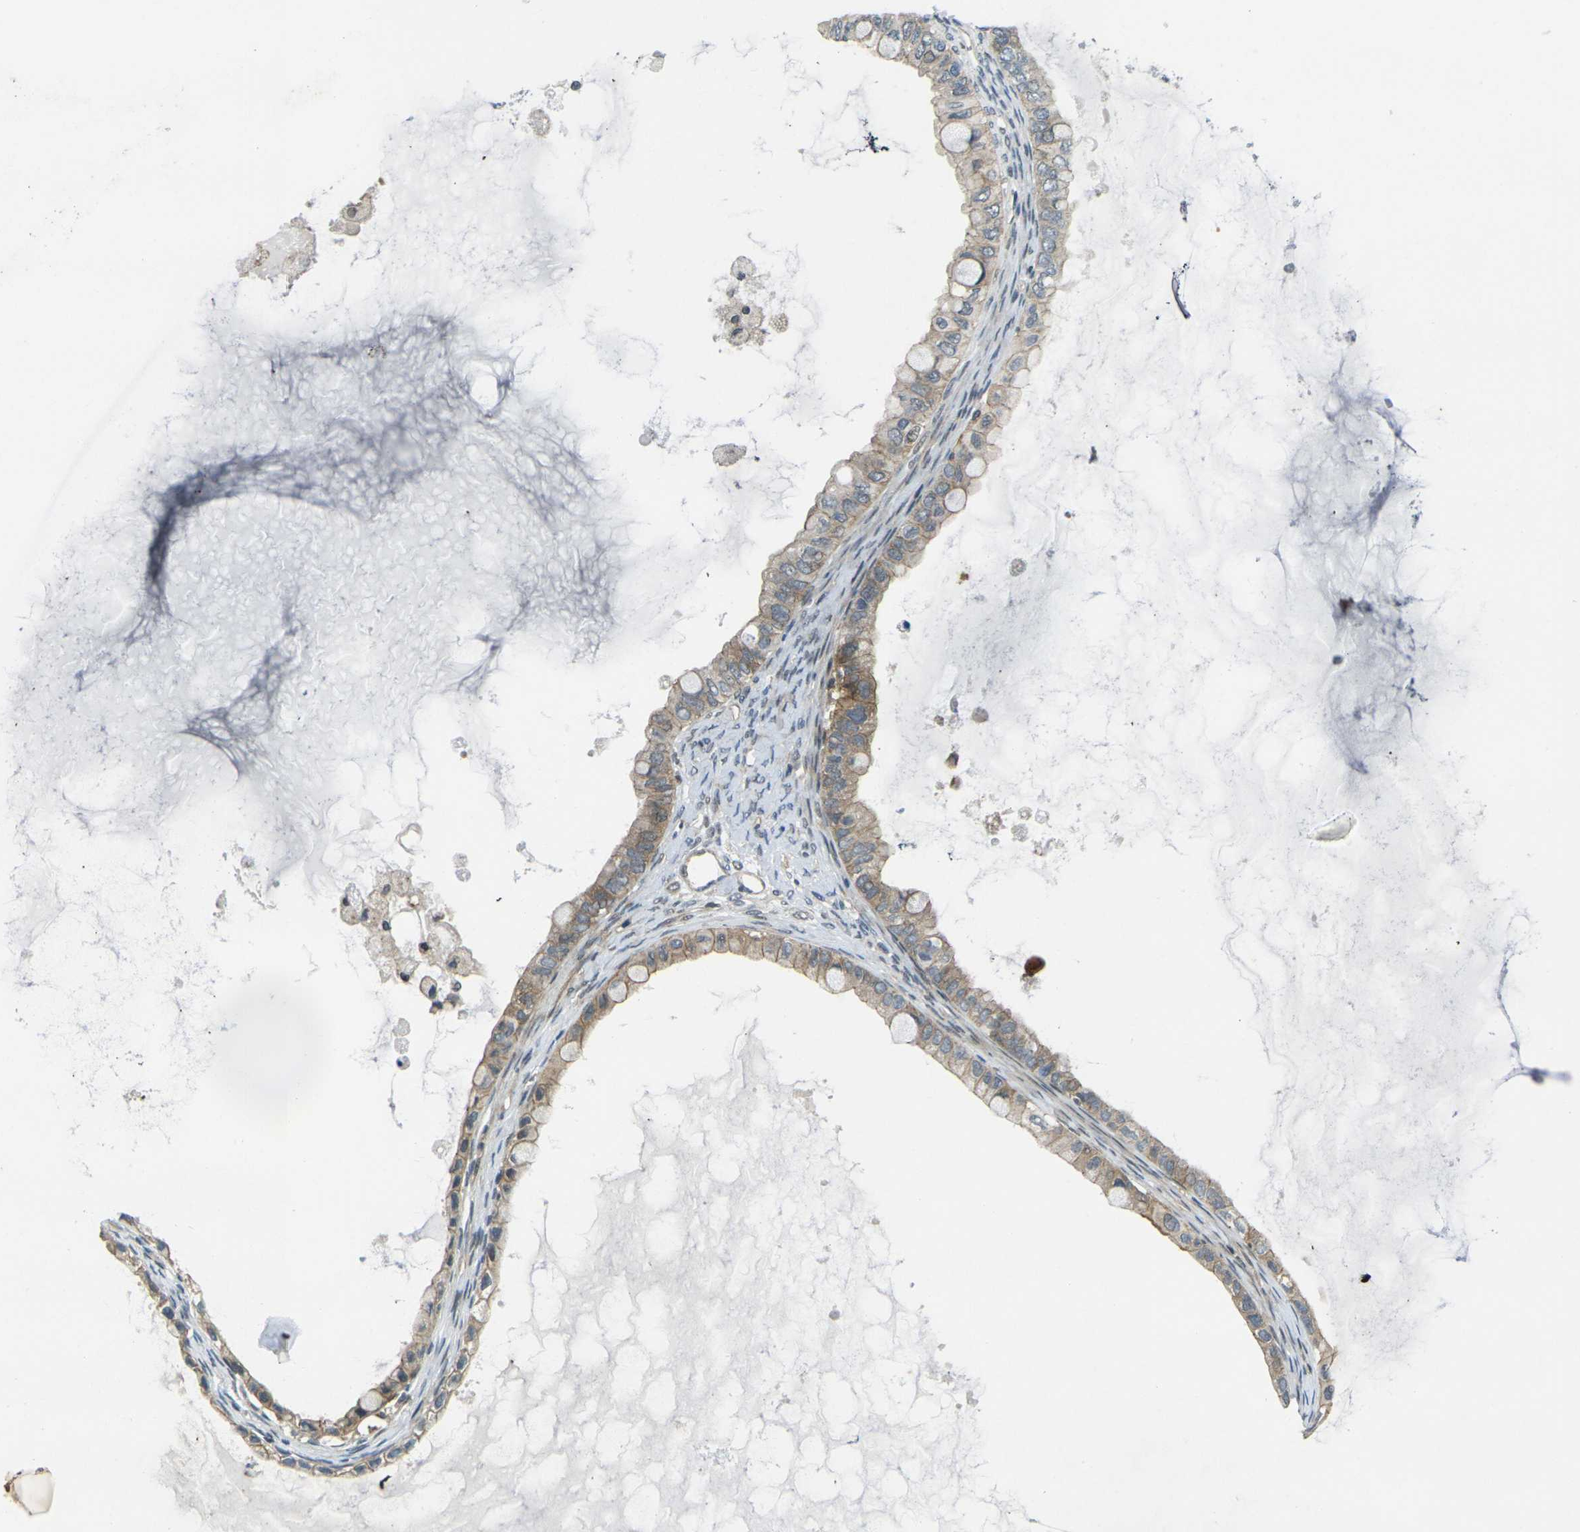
{"staining": {"intensity": "moderate", "quantity": ">75%", "location": "cytoplasmic/membranous"}, "tissue": "ovarian cancer", "cell_type": "Tumor cells", "image_type": "cancer", "snomed": [{"axis": "morphology", "description": "Cystadenocarcinoma, mucinous, NOS"}, {"axis": "topography", "description": "Ovary"}], "caption": "Mucinous cystadenocarcinoma (ovarian) tissue exhibits moderate cytoplasmic/membranous staining in approximately >75% of tumor cells (Brightfield microscopy of DAB IHC at high magnification).", "gene": "KCTD10", "patient": {"sex": "female", "age": 80}}